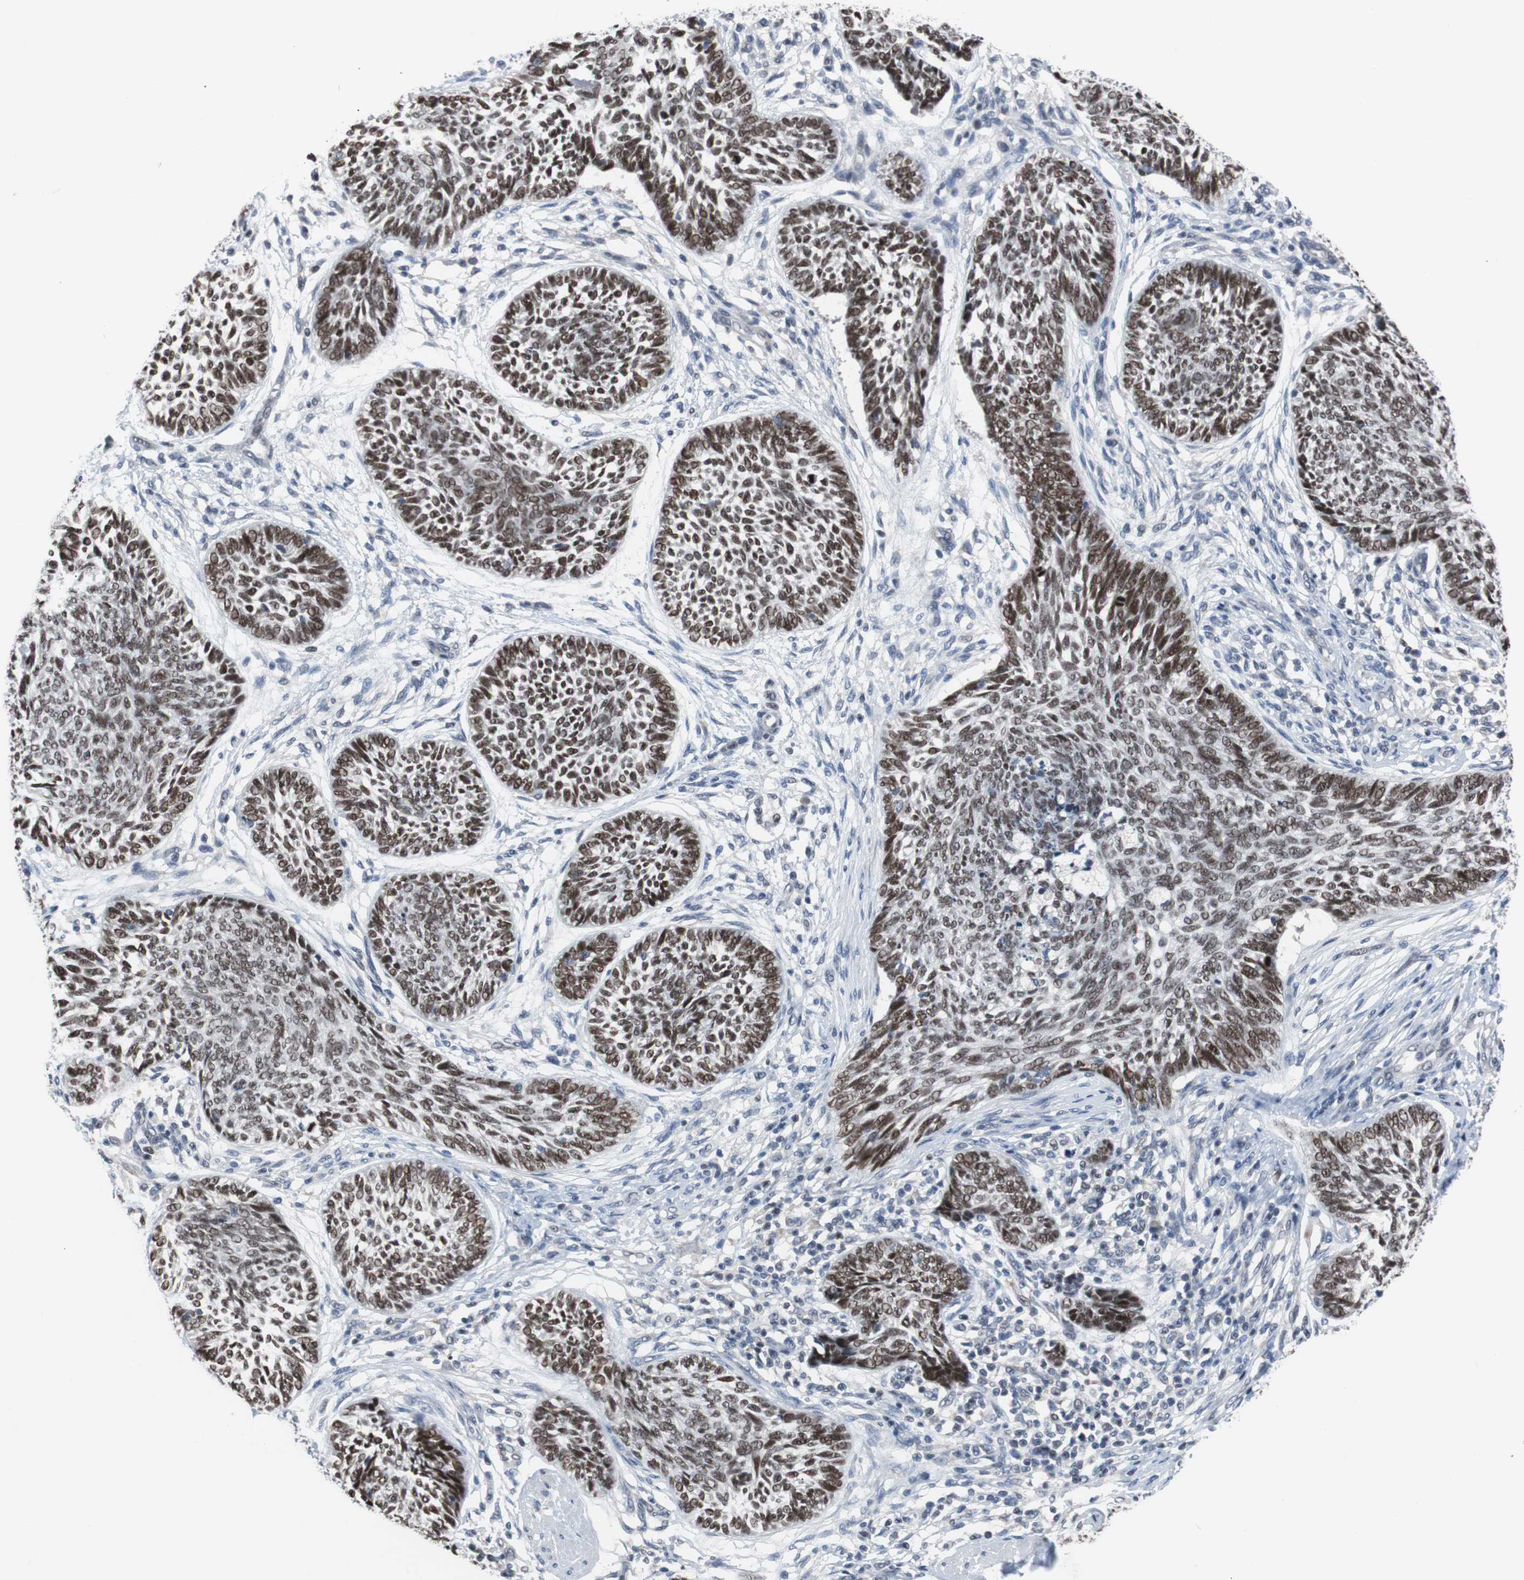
{"staining": {"intensity": "strong", "quantity": ">75%", "location": "nuclear"}, "tissue": "skin cancer", "cell_type": "Tumor cells", "image_type": "cancer", "snomed": [{"axis": "morphology", "description": "Papilloma, NOS"}, {"axis": "morphology", "description": "Basal cell carcinoma"}, {"axis": "topography", "description": "Skin"}], "caption": "A high-resolution micrograph shows immunohistochemistry (IHC) staining of skin cancer (basal cell carcinoma), which reveals strong nuclear expression in approximately >75% of tumor cells.", "gene": "TP63", "patient": {"sex": "male", "age": 87}}